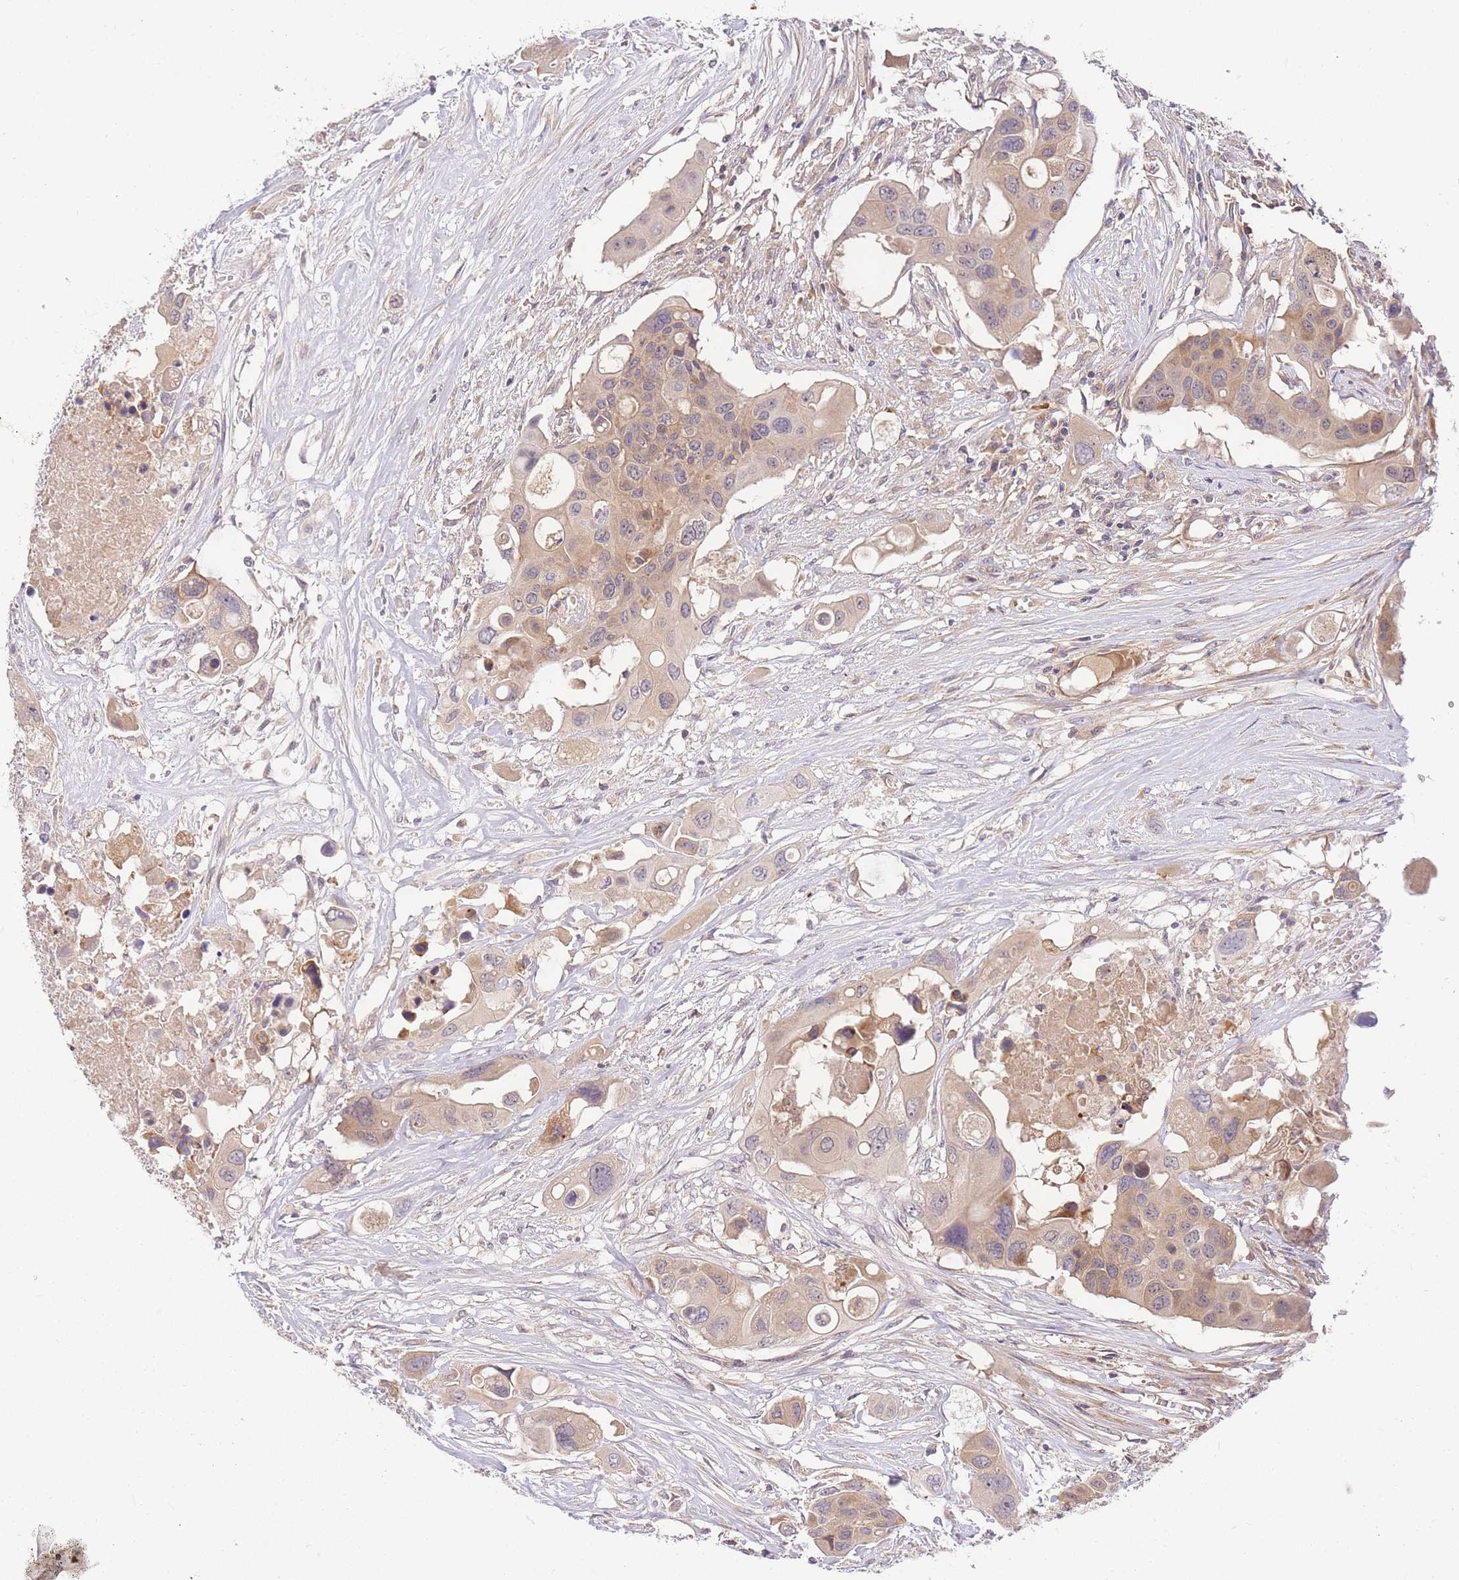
{"staining": {"intensity": "weak", "quantity": ">75%", "location": "cytoplasmic/membranous"}, "tissue": "colorectal cancer", "cell_type": "Tumor cells", "image_type": "cancer", "snomed": [{"axis": "morphology", "description": "Adenocarcinoma, NOS"}, {"axis": "topography", "description": "Colon"}], "caption": "Colorectal cancer (adenocarcinoma) was stained to show a protein in brown. There is low levels of weak cytoplasmic/membranous staining in about >75% of tumor cells.", "gene": "ZNF577", "patient": {"sex": "male", "age": 77}}